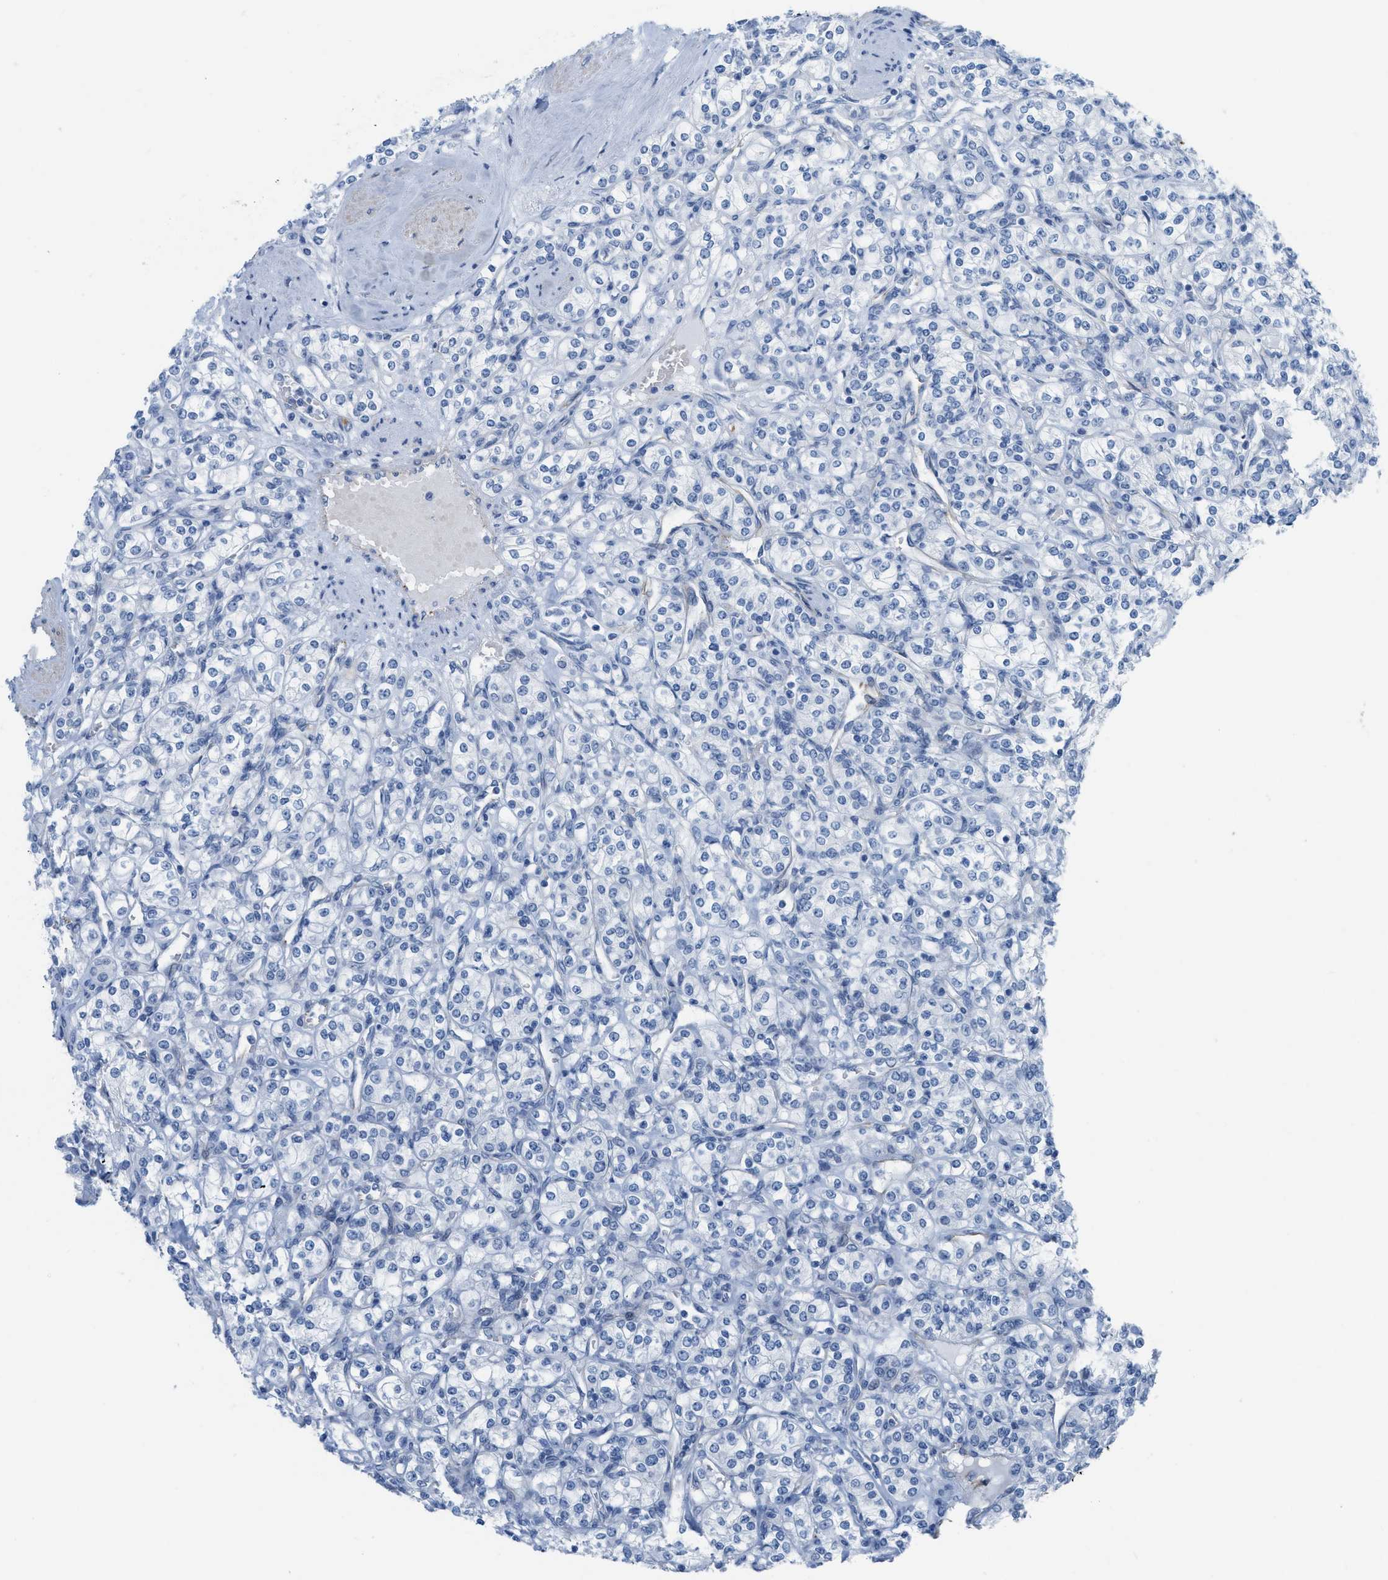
{"staining": {"intensity": "negative", "quantity": "none", "location": "none"}, "tissue": "renal cancer", "cell_type": "Tumor cells", "image_type": "cancer", "snomed": [{"axis": "morphology", "description": "Adenocarcinoma, NOS"}, {"axis": "topography", "description": "Kidney"}], "caption": "This is an immunohistochemistry (IHC) photomicrograph of renal adenocarcinoma. There is no positivity in tumor cells.", "gene": "SLC12A1", "patient": {"sex": "male", "age": 77}}